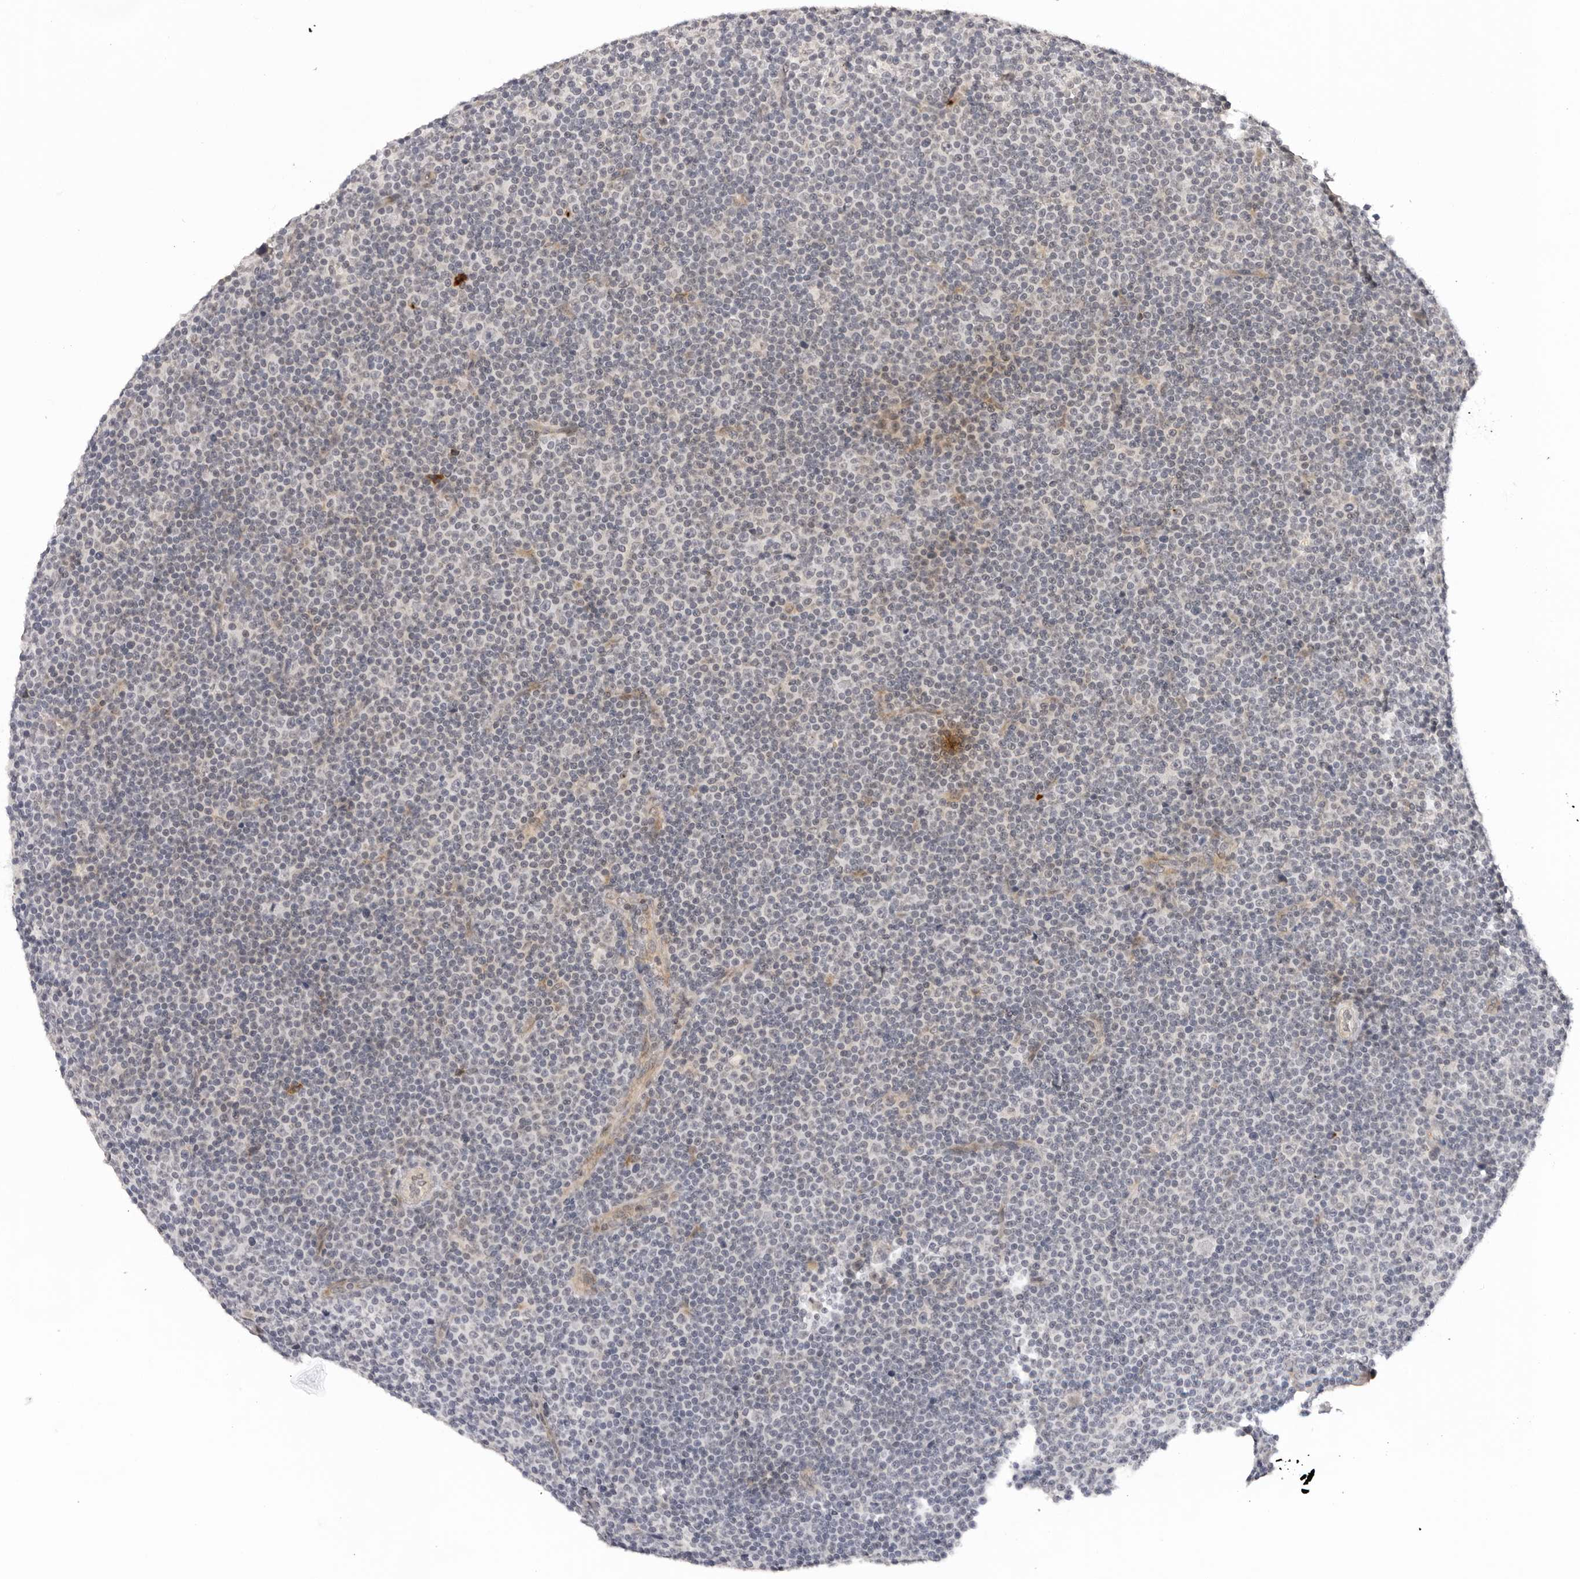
{"staining": {"intensity": "negative", "quantity": "none", "location": "none"}, "tissue": "lymphoma", "cell_type": "Tumor cells", "image_type": "cancer", "snomed": [{"axis": "morphology", "description": "Malignant lymphoma, non-Hodgkin's type, Low grade"}, {"axis": "topography", "description": "Lymph node"}], "caption": "Tumor cells show no significant staining in lymphoma.", "gene": "IL17RA", "patient": {"sex": "female", "age": 67}}